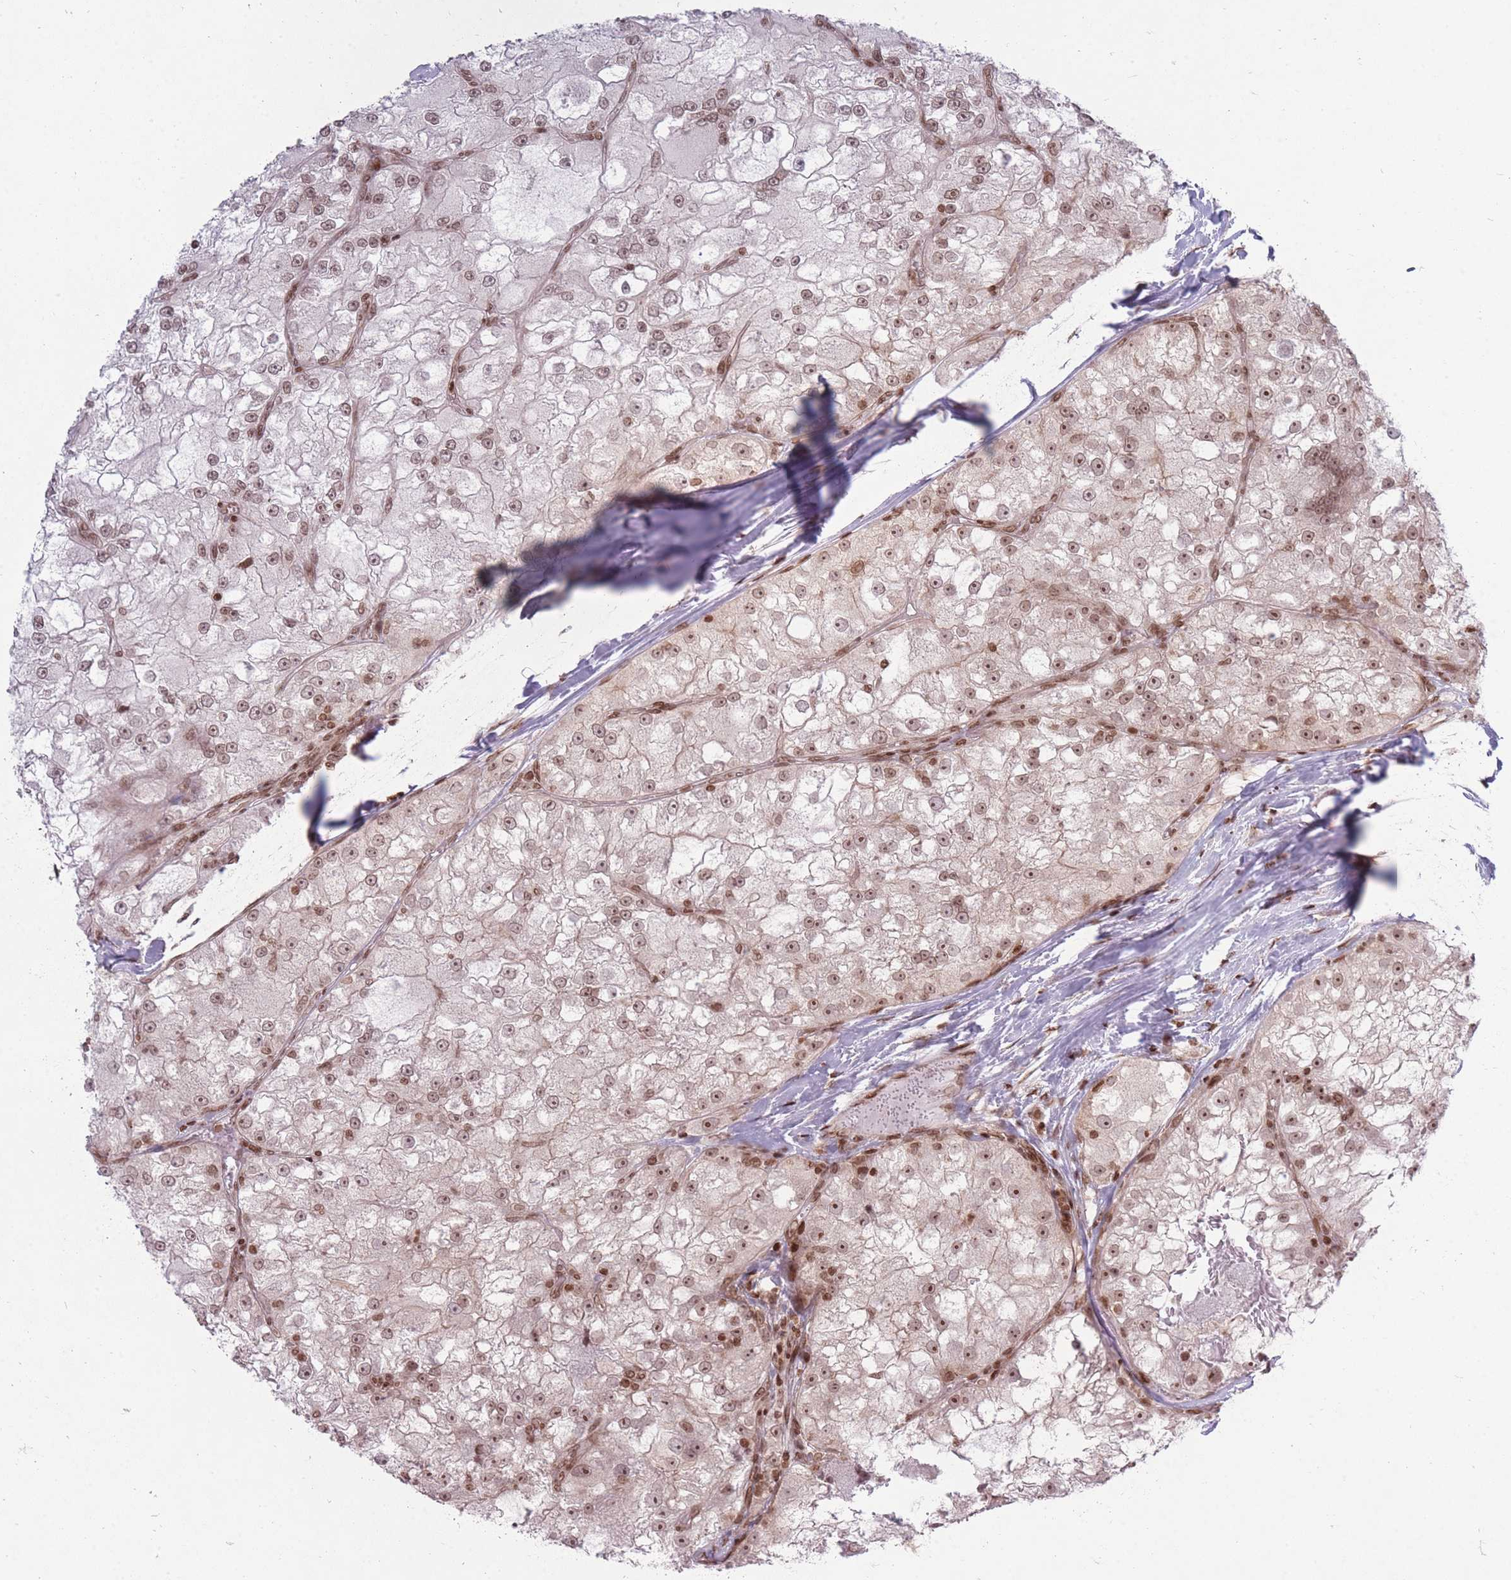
{"staining": {"intensity": "moderate", "quantity": "25%-75%", "location": "nuclear"}, "tissue": "renal cancer", "cell_type": "Tumor cells", "image_type": "cancer", "snomed": [{"axis": "morphology", "description": "Adenocarcinoma, NOS"}, {"axis": "topography", "description": "Kidney"}], "caption": "Renal cancer tissue shows moderate nuclear expression in approximately 25%-75% of tumor cells, visualized by immunohistochemistry. (DAB (3,3'-diaminobenzidine) IHC, brown staining for protein, blue staining for nuclei).", "gene": "TMC6", "patient": {"sex": "female", "age": 72}}